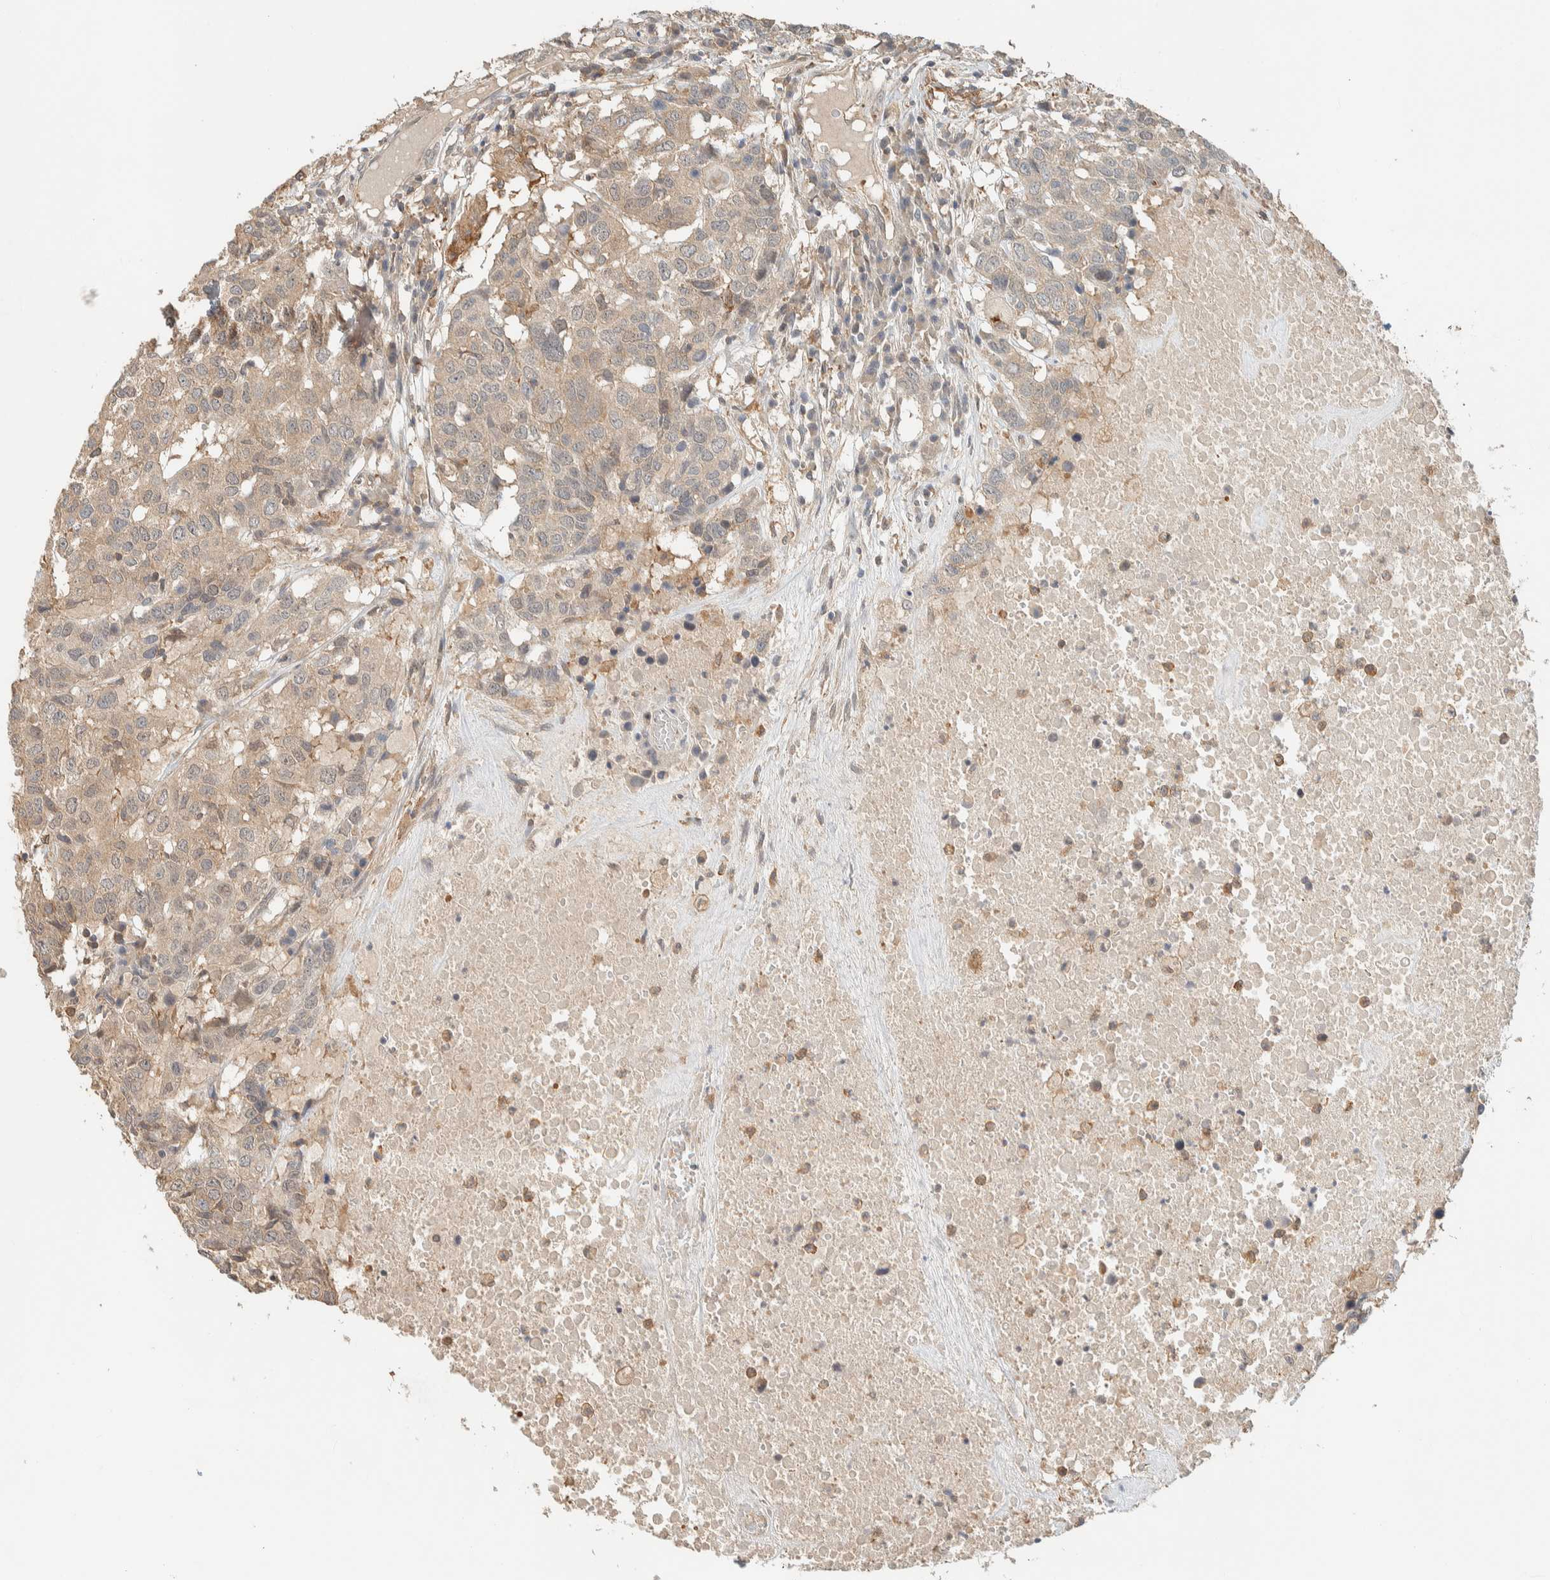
{"staining": {"intensity": "weak", "quantity": "<25%", "location": "cytoplasmic/membranous"}, "tissue": "head and neck cancer", "cell_type": "Tumor cells", "image_type": "cancer", "snomed": [{"axis": "morphology", "description": "Squamous cell carcinoma, NOS"}, {"axis": "topography", "description": "Head-Neck"}], "caption": "Tumor cells show no significant staining in head and neck squamous cell carcinoma. (Immunohistochemistry, brightfield microscopy, high magnification).", "gene": "RAB11FIP1", "patient": {"sex": "male", "age": 66}}